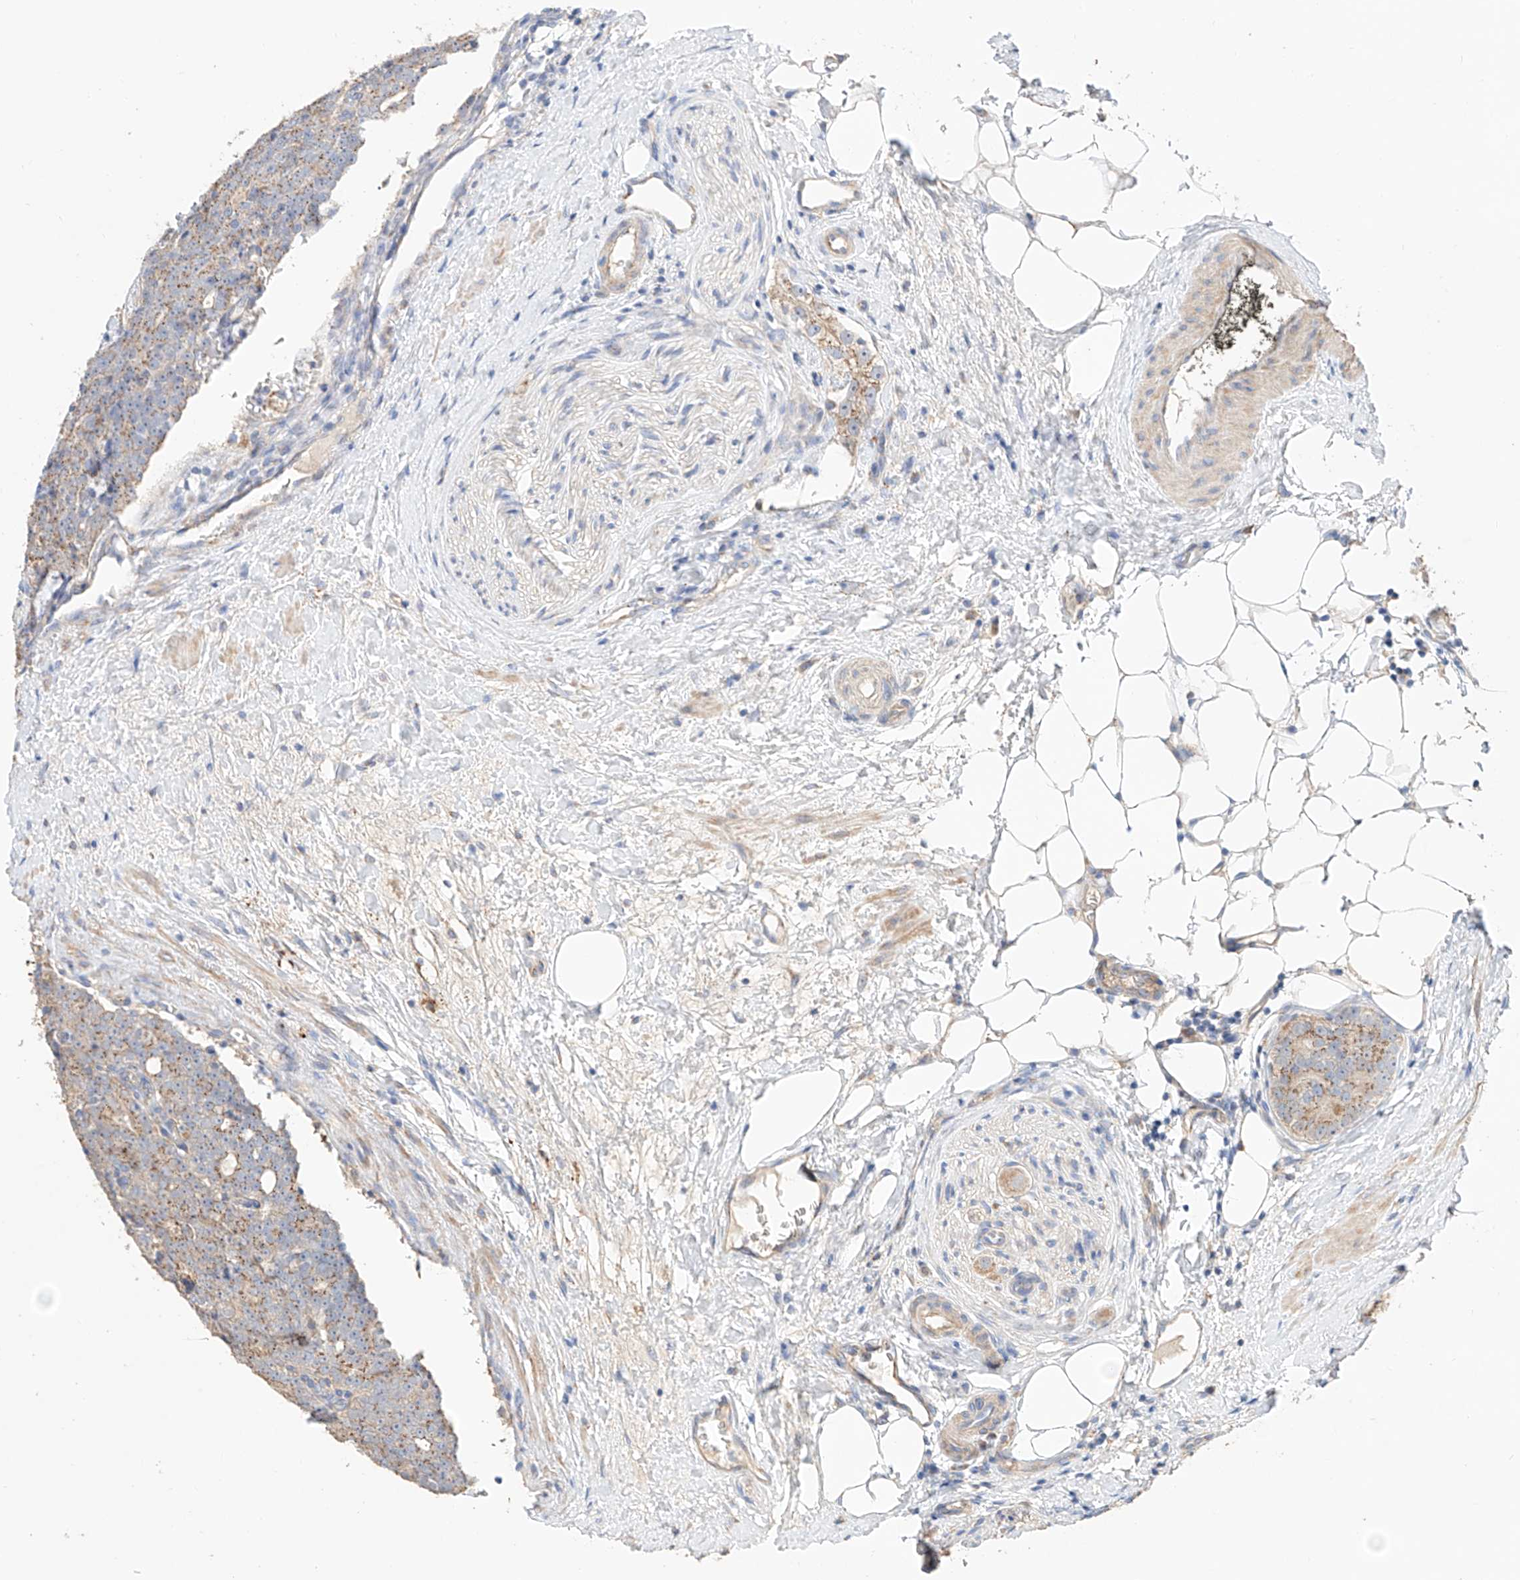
{"staining": {"intensity": "moderate", "quantity": "25%-75%", "location": "cytoplasmic/membranous"}, "tissue": "prostate cancer", "cell_type": "Tumor cells", "image_type": "cancer", "snomed": [{"axis": "morphology", "description": "Adenocarcinoma, High grade"}, {"axis": "topography", "description": "Prostate"}], "caption": "There is medium levels of moderate cytoplasmic/membranous staining in tumor cells of prostate high-grade adenocarcinoma, as demonstrated by immunohistochemical staining (brown color).", "gene": "MOSPD1", "patient": {"sex": "male", "age": 56}}